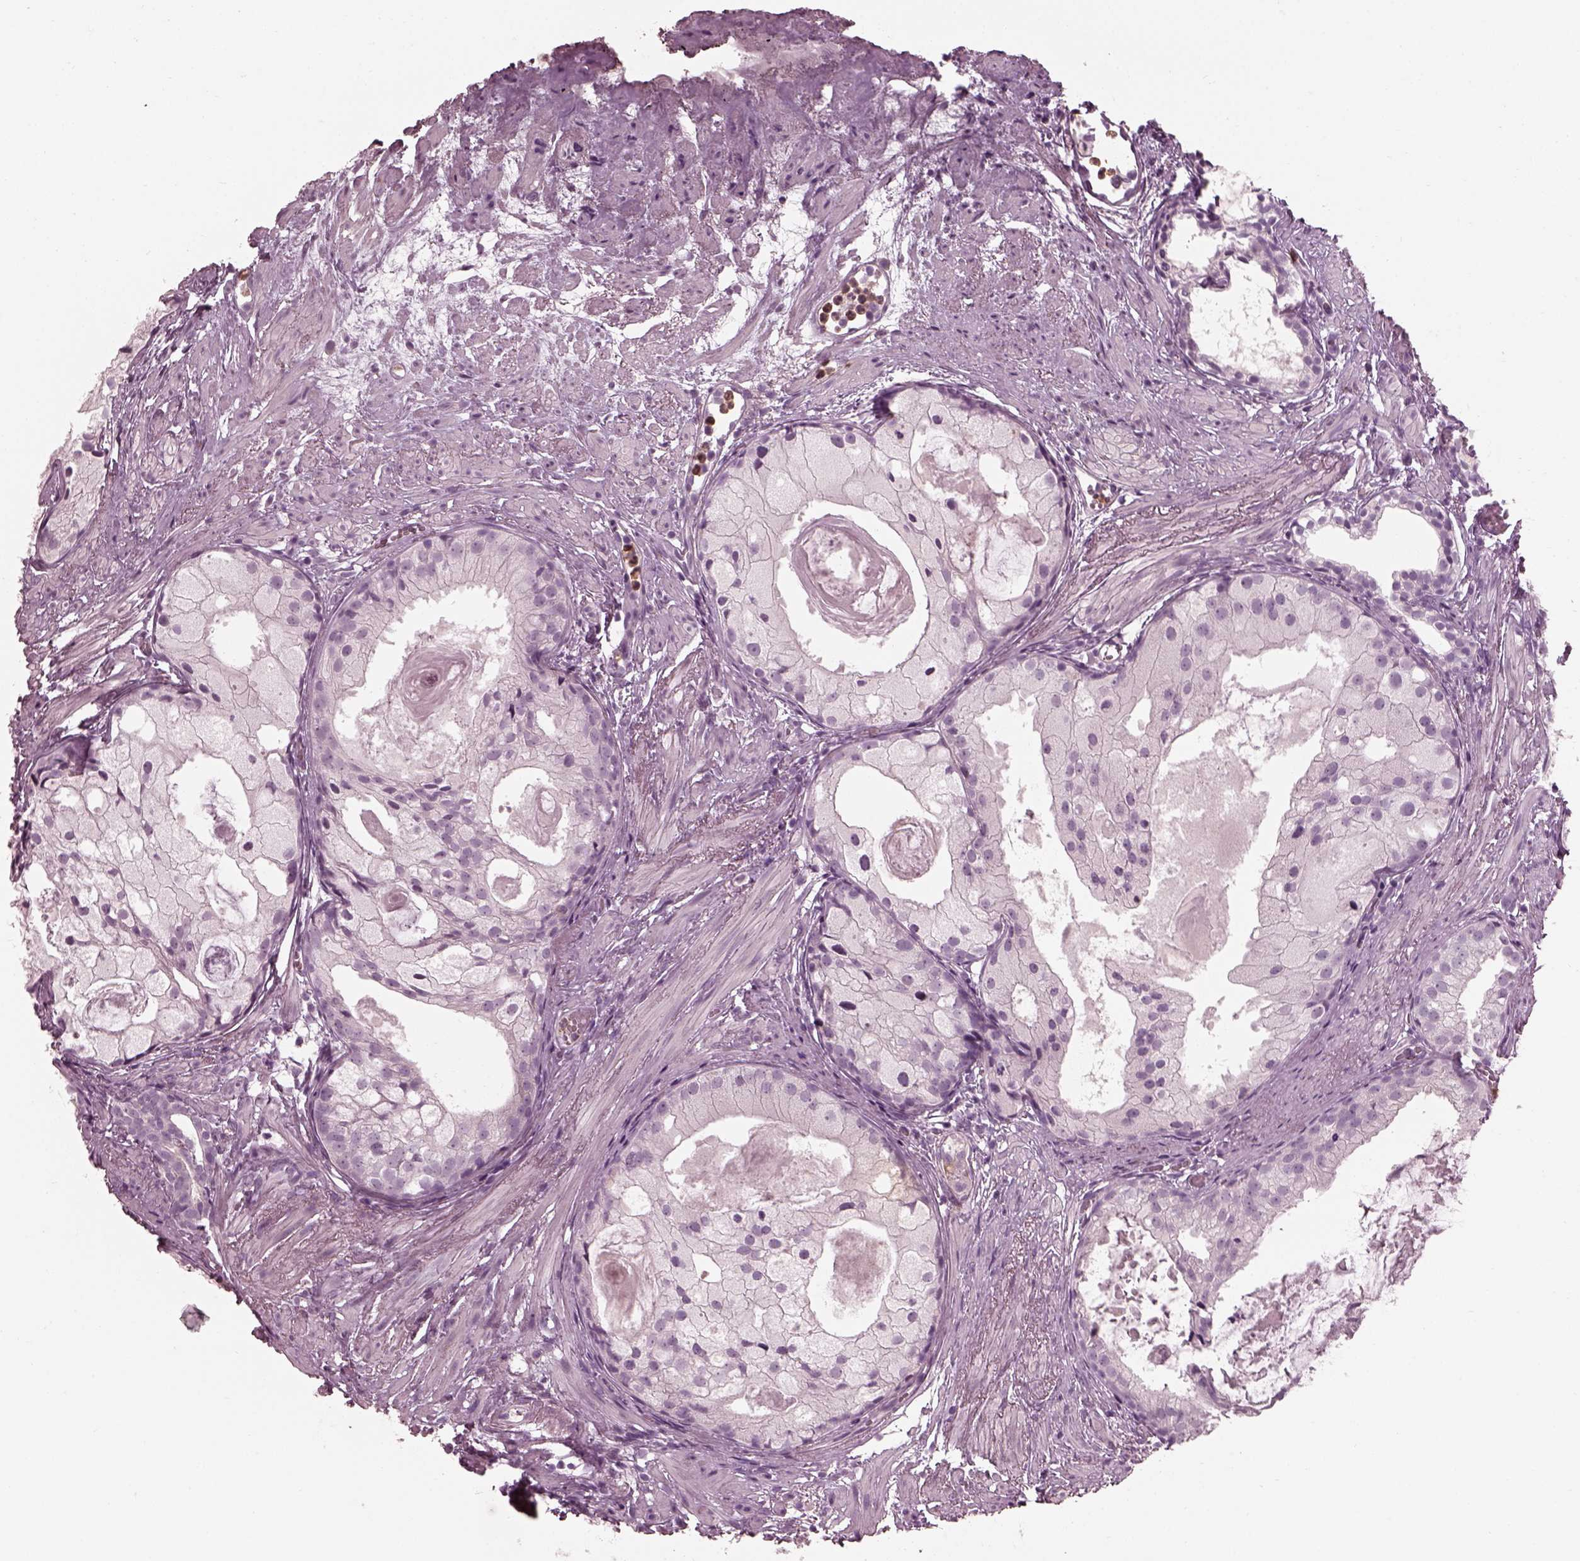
{"staining": {"intensity": "negative", "quantity": "none", "location": "none"}, "tissue": "prostate cancer", "cell_type": "Tumor cells", "image_type": "cancer", "snomed": [{"axis": "morphology", "description": "Adenocarcinoma, High grade"}, {"axis": "topography", "description": "Prostate"}], "caption": "Immunohistochemistry histopathology image of neoplastic tissue: human adenocarcinoma (high-grade) (prostate) stained with DAB (3,3'-diaminobenzidine) displays no significant protein staining in tumor cells. (Brightfield microscopy of DAB immunohistochemistry (IHC) at high magnification).", "gene": "FUT4", "patient": {"sex": "male", "age": 85}}